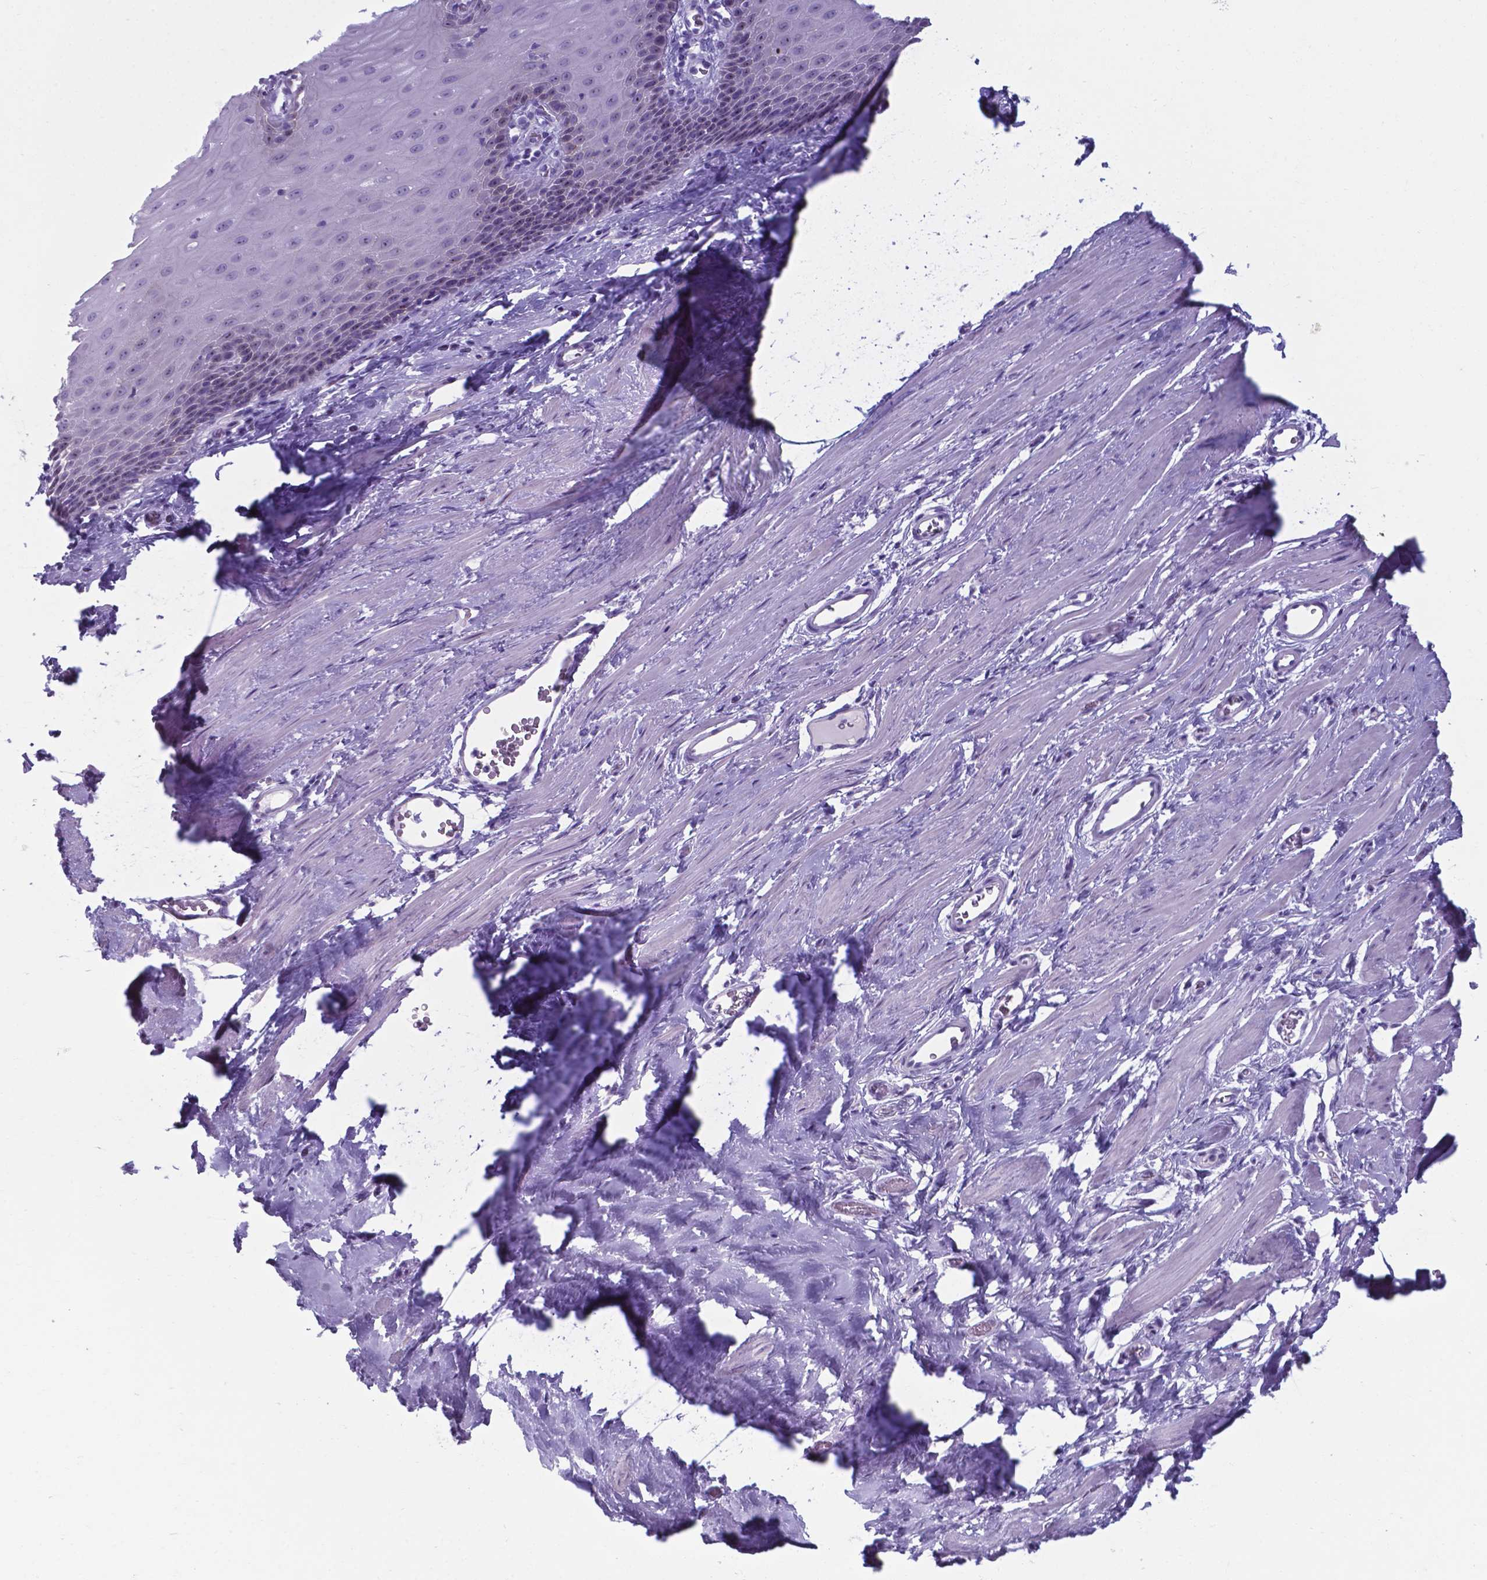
{"staining": {"intensity": "negative", "quantity": "none", "location": "none"}, "tissue": "esophagus", "cell_type": "Squamous epithelial cells", "image_type": "normal", "snomed": [{"axis": "morphology", "description": "Normal tissue, NOS"}, {"axis": "topography", "description": "Esophagus"}], "caption": "A histopathology image of esophagus stained for a protein demonstrates no brown staining in squamous epithelial cells.", "gene": "AP5B1", "patient": {"sex": "male", "age": 64}}